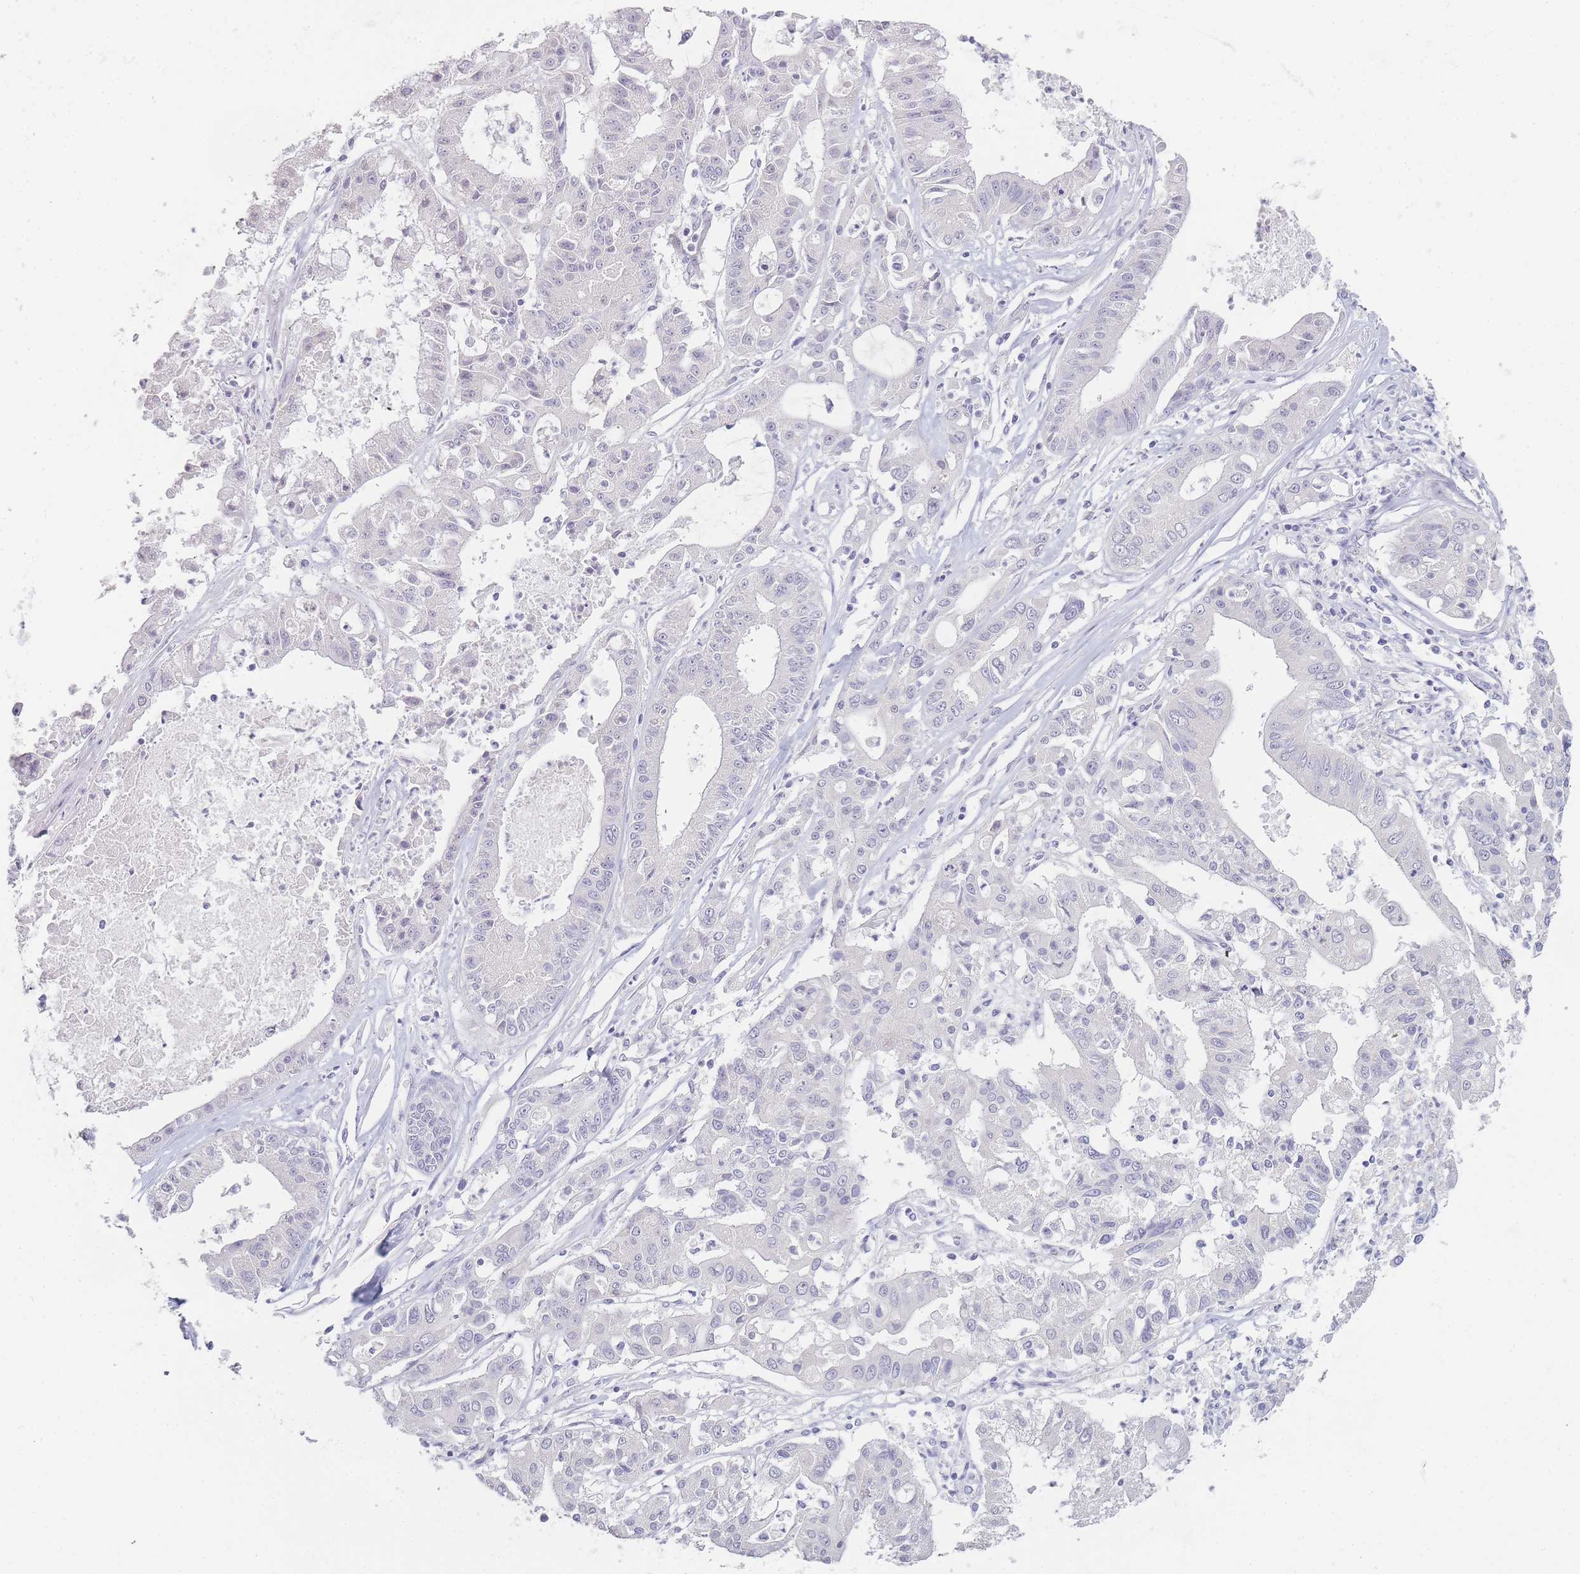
{"staining": {"intensity": "negative", "quantity": "none", "location": "none"}, "tissue": "ovarian cancer", "cell_type": "Tumor cells", "image_type": "cancer", "snomed": [{"axis": "morphology", "description": "Cystadenocarcinoma, mucinous, NOS"}, {"axis": "topography", "description": "Ovary"}], "caption": "Immunohistochemistry (IHC) micrograph of human mucinous cystadenocarcinoma (ovarian) stained for a protein (brown), which reveals no staining in tumor cells.", "gene": "INS", "patient": {"sex": "female", "age": 70}}